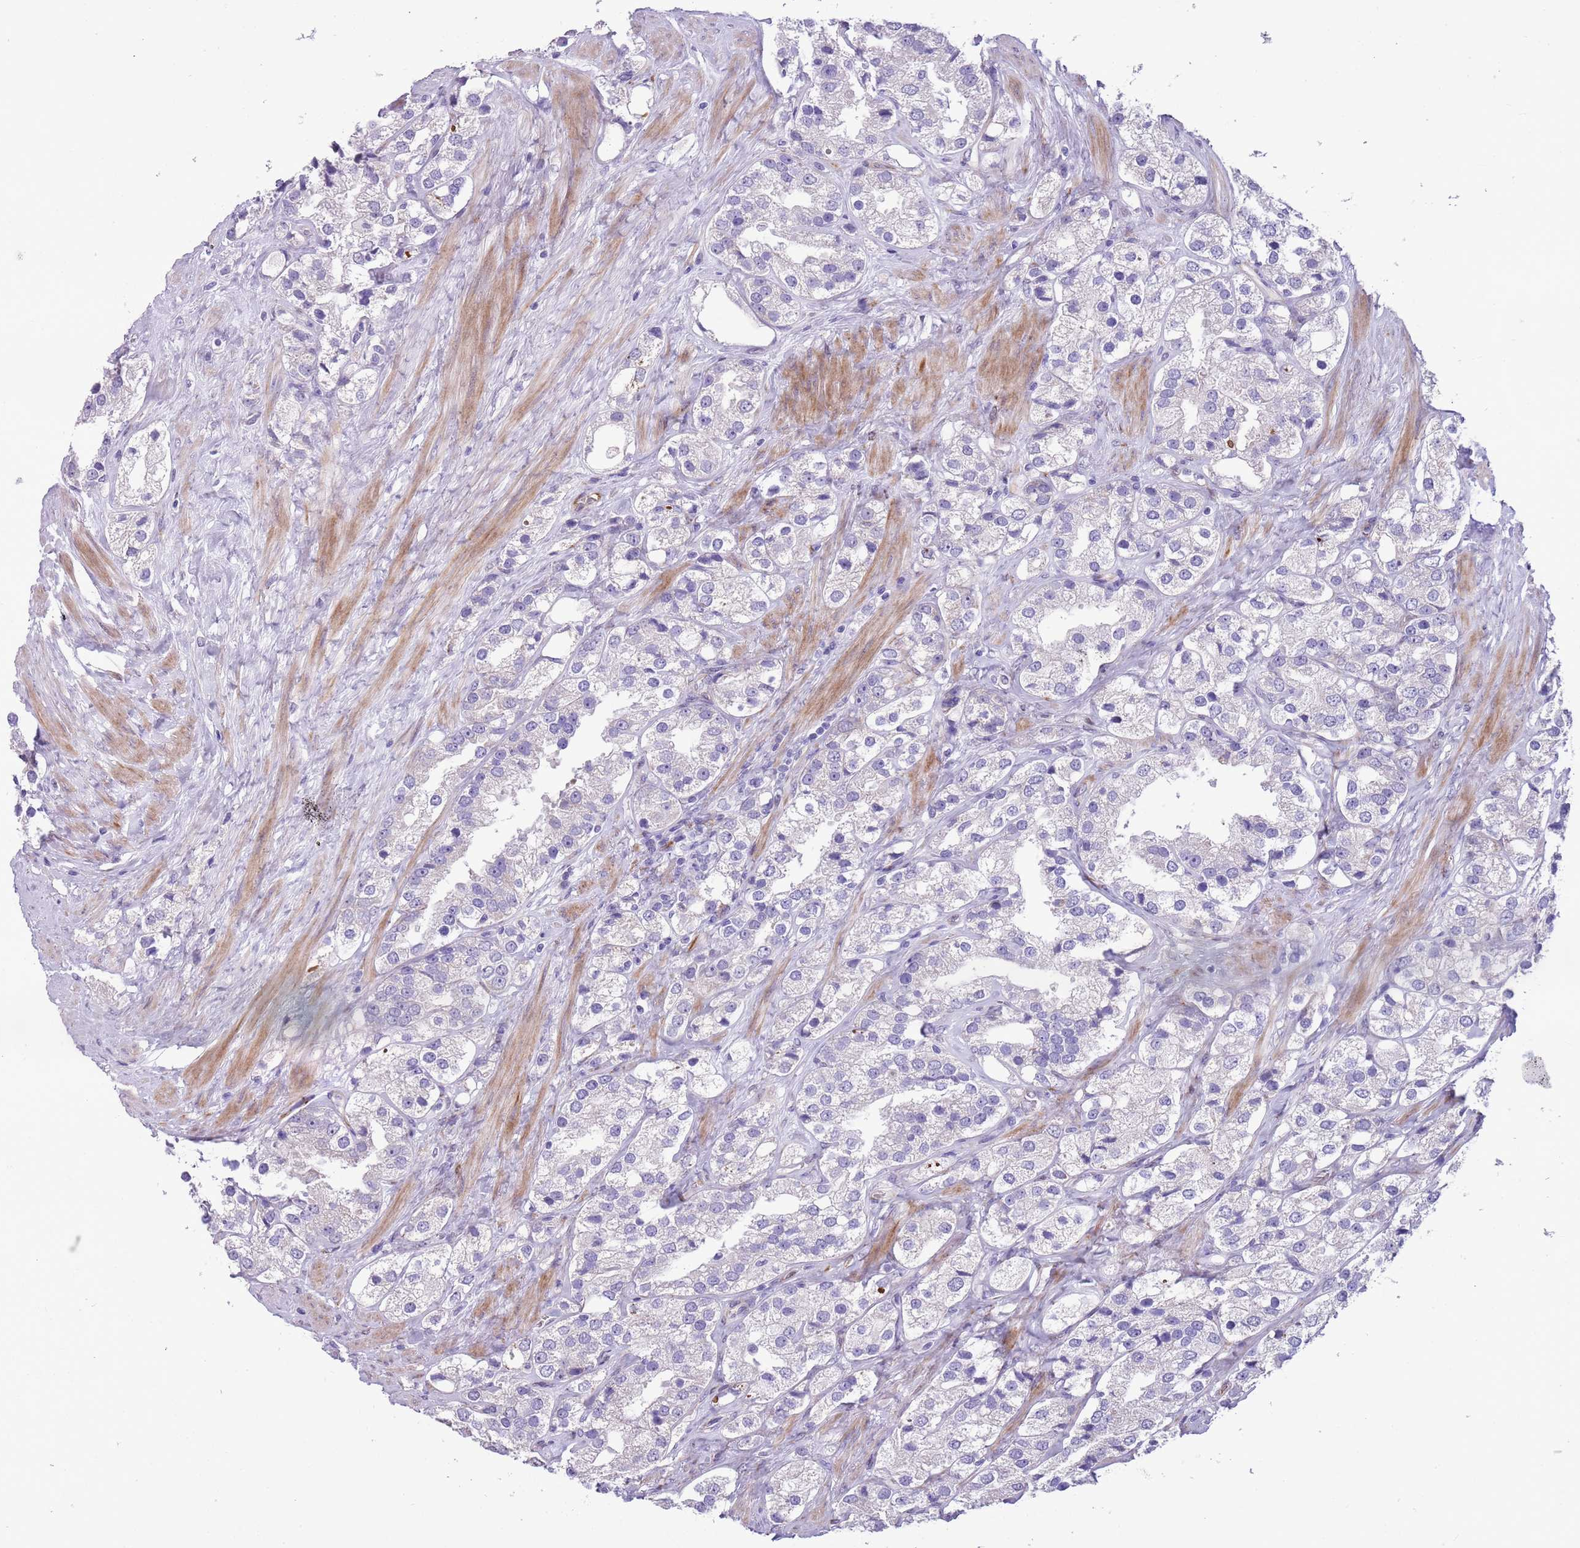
{"staining": {"intensity": "negative", "quantity": "none", "location": "none"}, "tissue": "prostate cancer", "cell_type": "Tumor cells", "image_type": "cancer", "snomed": [{"axis": "morphology", "description": "Adenocarcinoma, NOS"}, {"axis": "topography", "description": "Prostate"}], "caption": "Immunohistochemistry image of neoplastic tissue: prostate adenocarcinoma stained with DAB (3,3'-diaminobenzidine) demonstrates no significant protein staining in tumor cells.", "gene": "MRPL32", "patient": {"sex": "male", "age": 79}}